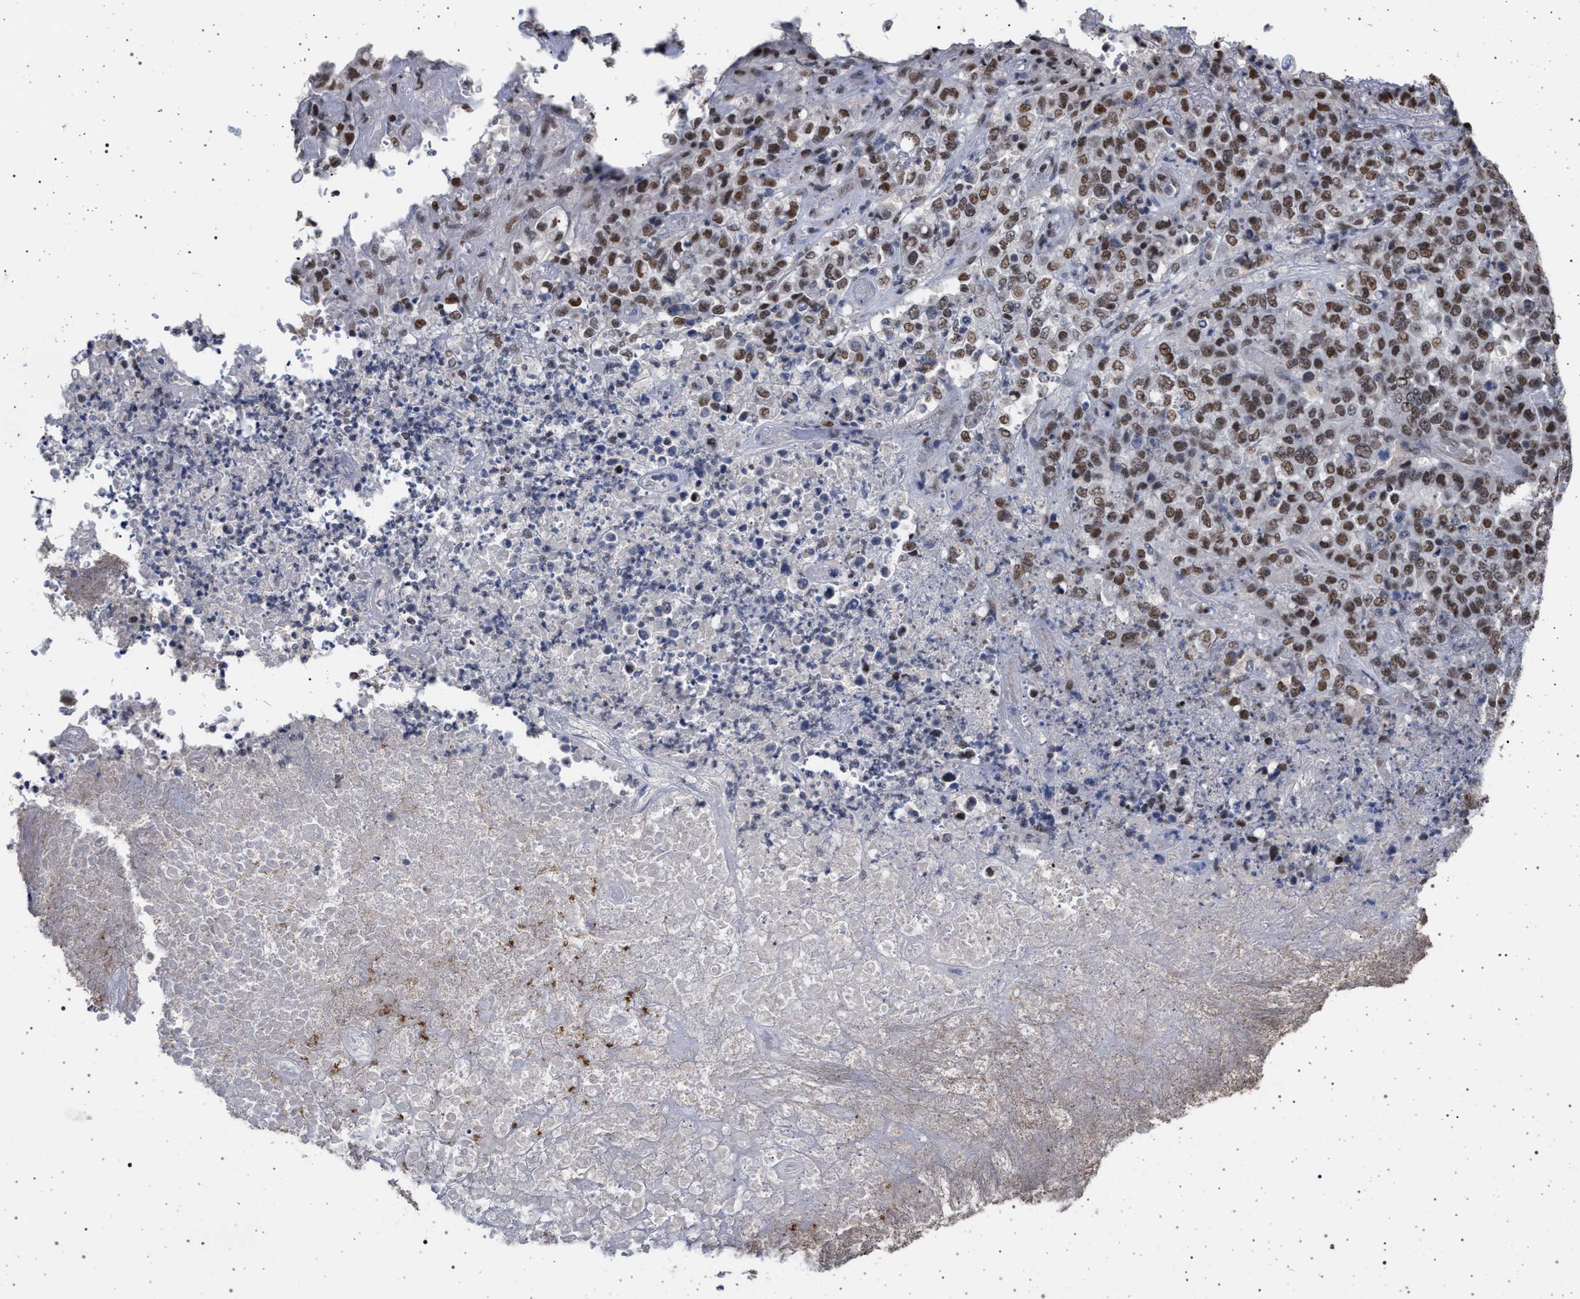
{"staining": {"intensity": "moderate", "quantity": ">75%", "location": "nuclear"}, "tissue": "stomach cancer", "cell_type": "Tumor cells", "image_type": "cancer", "snomed": [{"axis": "morphology", "description": "Adenocarcinoma, NOS"}, {"axis": "topography", "description": "Stomach"}], "caption": "Human stomach cancer (adenocarcinoma) stained for a protein (brown) demonstrates moderate nuclear positive staining in approximately >75% of tumor cells.", "gene": "PHF12", "patient": {"sex": "female", "age": 73}}